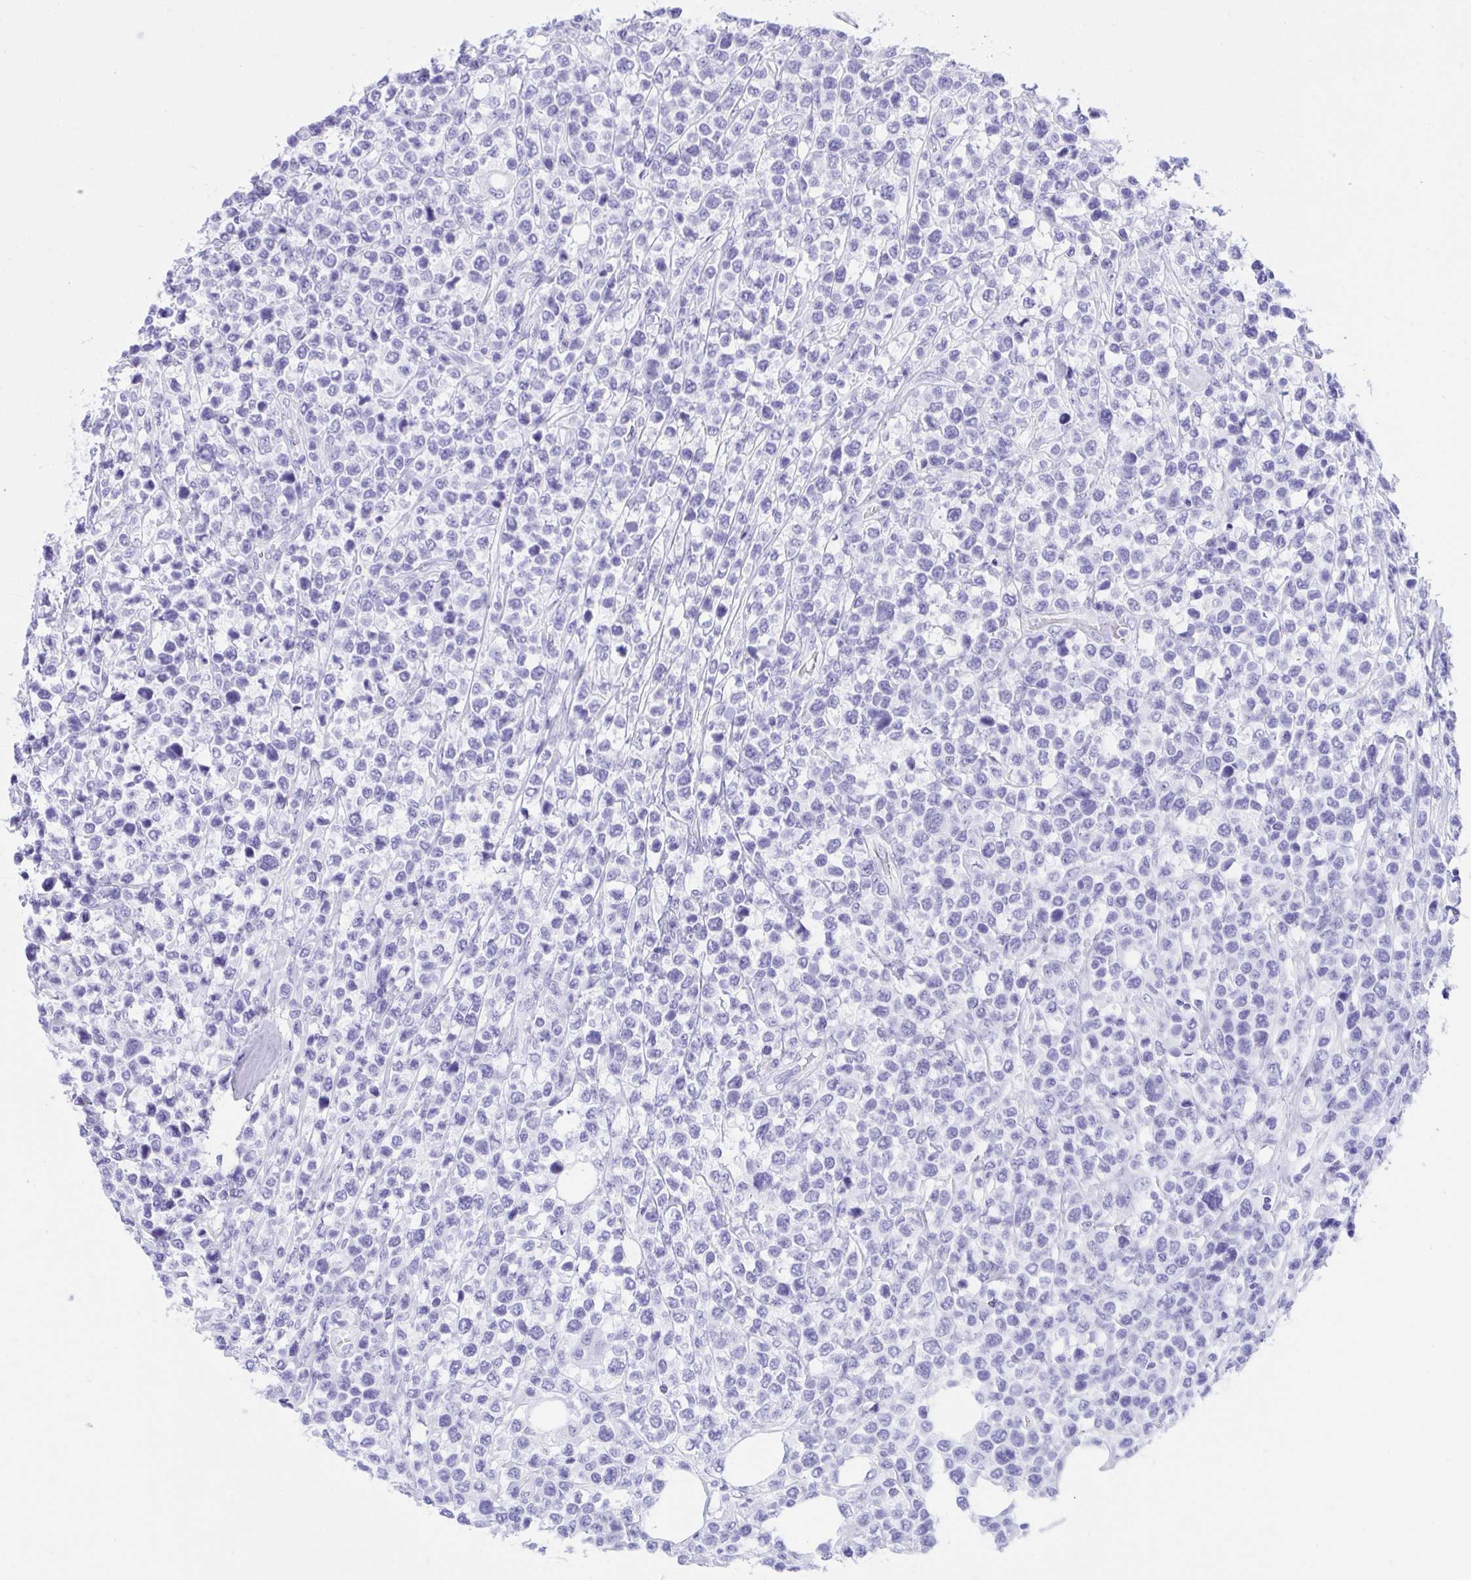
{"staining": {"intensity": "negative", "quantity": "none", "location": "none"}, "tissue": "lymphoma", "cell_type": "Tumor cells", "image_type": "cancer", "snomed": [{"axis": "morphology", "description": "Malignant lymphoma, non-Hodgkin's type, High grade"}, {"axis": "topography", "description": "Soft tissue"}], "caption": "Immunohistochemical staining of malignant lymphoma, non-Hodgkin's type (high-grade) demonstrates no significant expression in tumor cells. (Brightfield microscopy of DAB (3,3'-diaminobenzidine) immunohistochemistry (IHC) at high magnification).", "gene": "TLN2", "patient": {"sex": "female", "age": 56}}